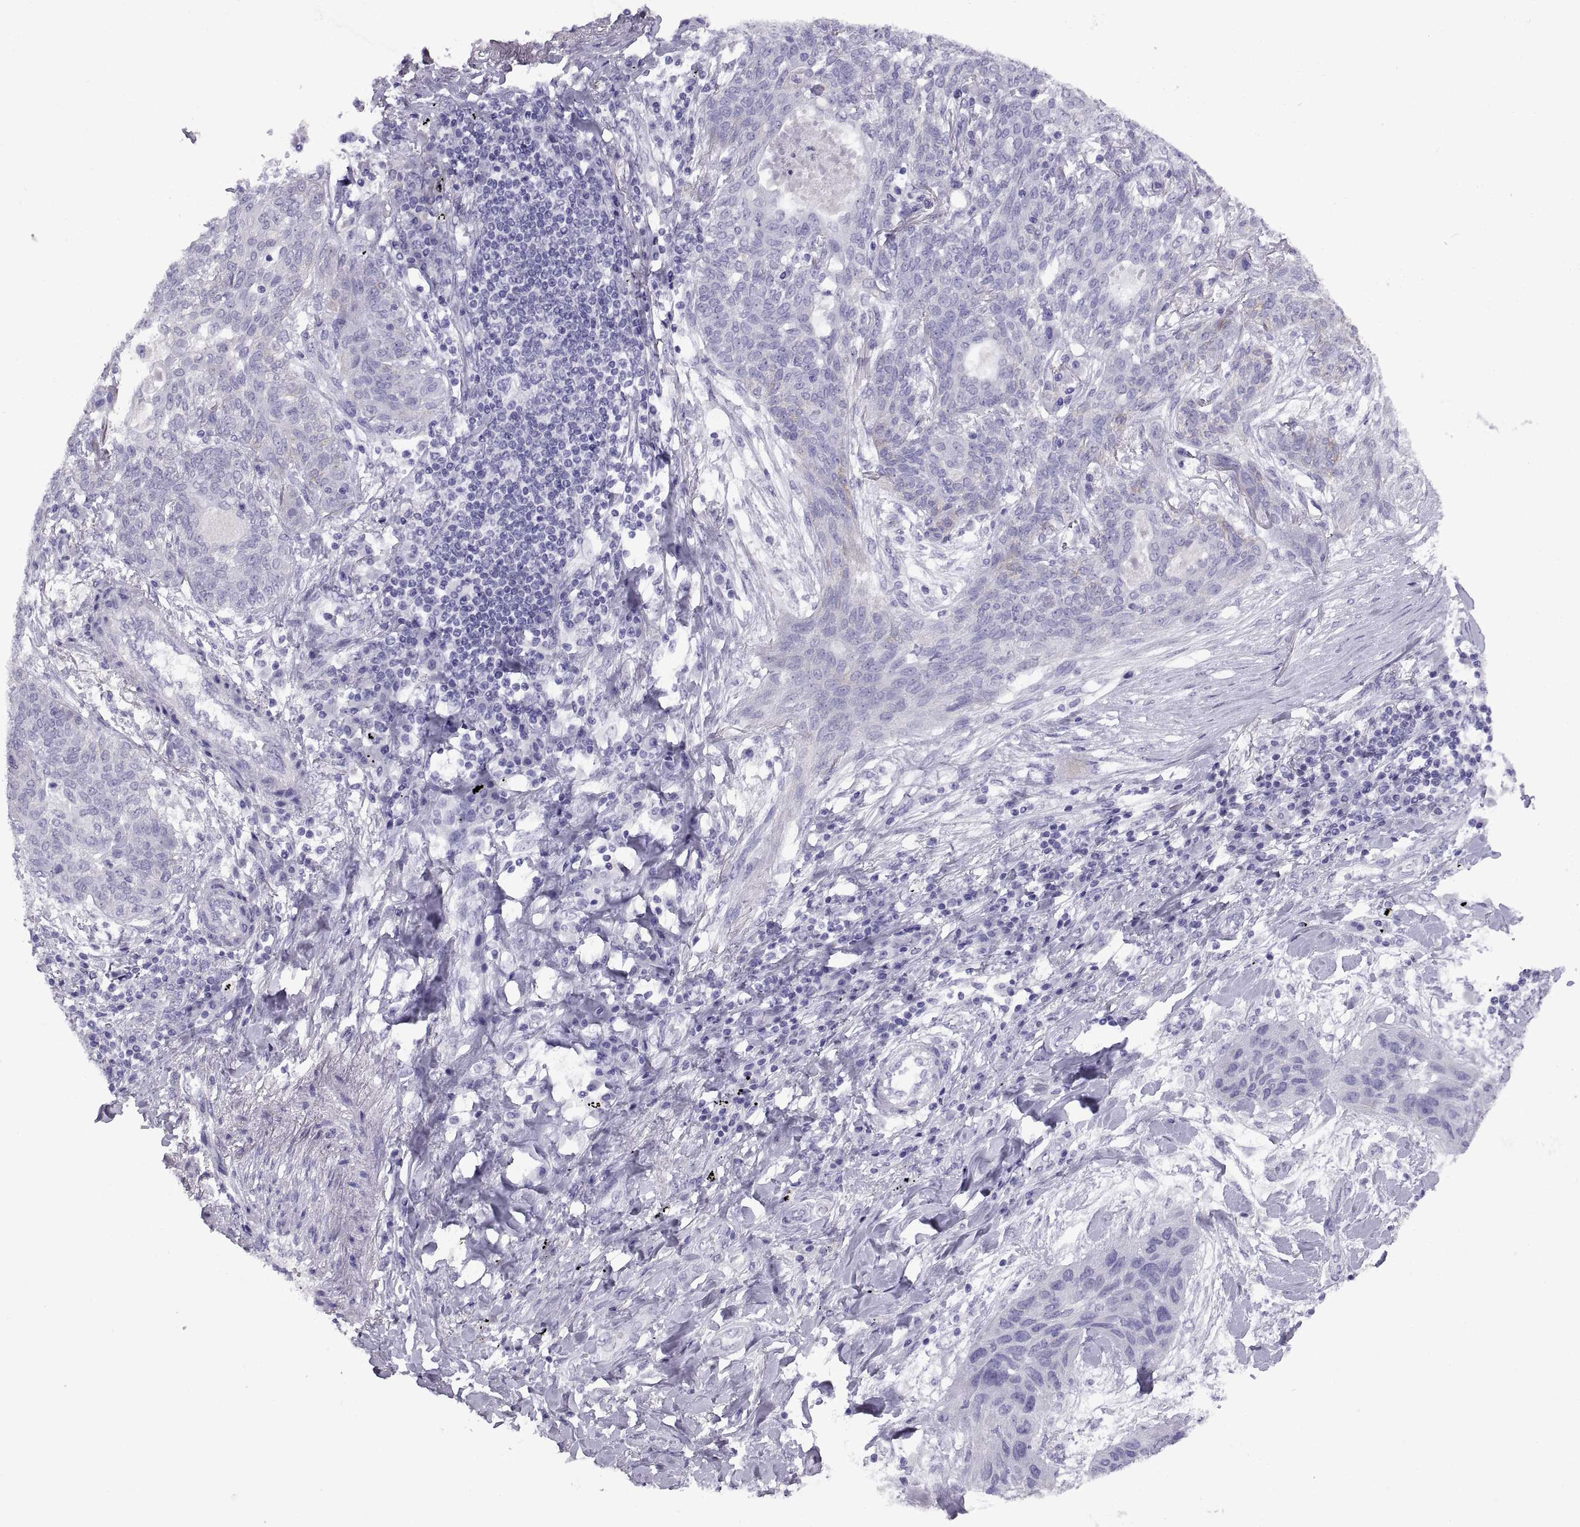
{"staining": {"intensity": "negative", "quantity": "none", "location": "none"}, "tissue": "lung cancer", "cell_type": "Tumor cells", "image_type": "cancer", "snomed": [{"axis": "morphology", "description": "Squamous cell carcinoma, NOS"}, {"axis": "topography", "description": "Lung"}], "caption": "DAB (3,3'-diaminobenzidine) immunohistochemical staining of human lung cancer (squamous cell carcinoma) reveals no significant positivity in tumor cells.", "gene": "RGS20", "patient": {"sex": "female", "age": 70}}